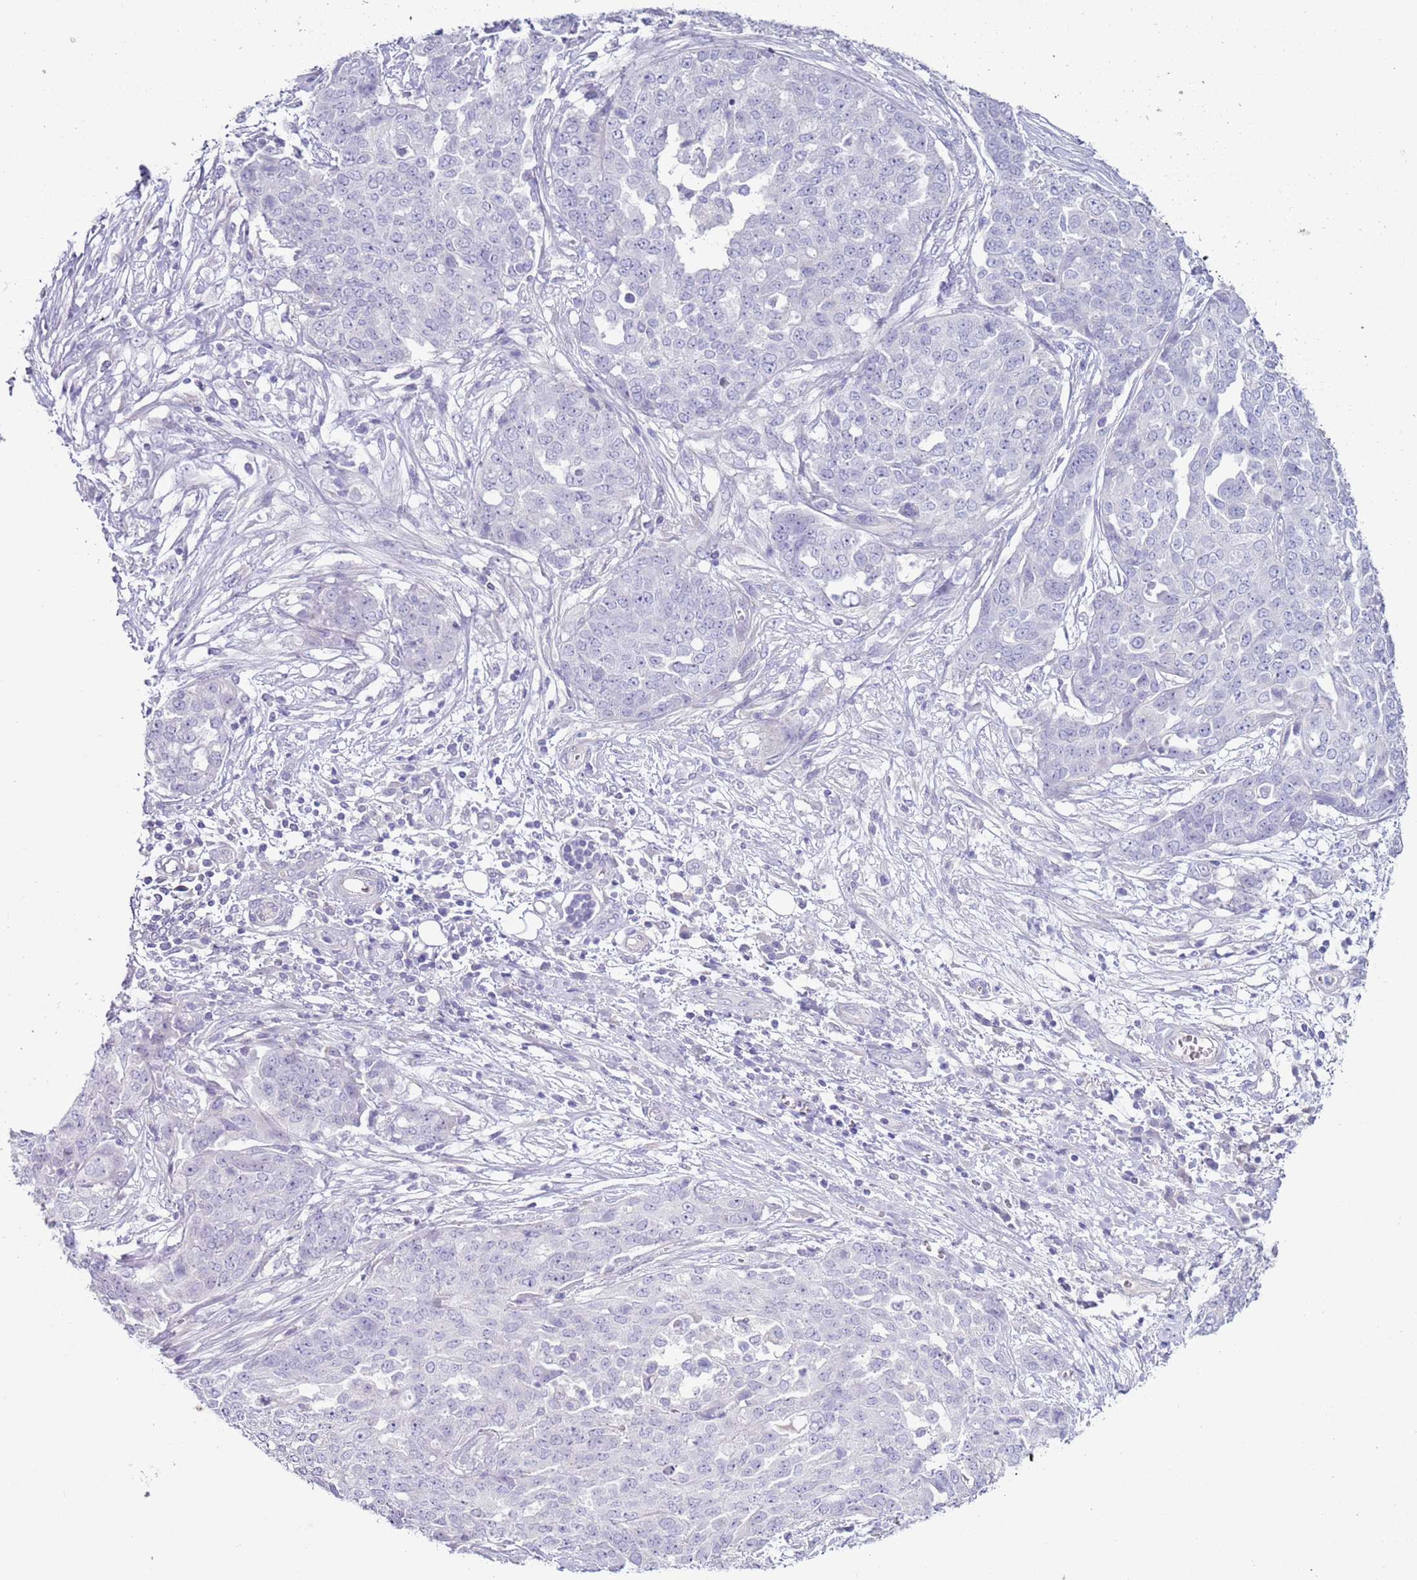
{"staining": {"intensity": "negative", "quantity": "none", "location": "none"}, "tissue": "ovarian cancer", "cell_type": "Tumor cells", "image_type": "cancer", "snomed": [{"axis": "morphology", "description": "Cystadenocarcinoma, serous, NOS"}, {"axis": "topography", "description": "Soft tissue"}, {"axis": "topography", "description": "Ovary"}], "caption": "Photomicrograph shows no protein expression in tumor cells of ovarian cancer (serous cystadenocarcinoma) tissue.", "gene": "NPAP1", "patient": {"sex": "female", "age": 57}}